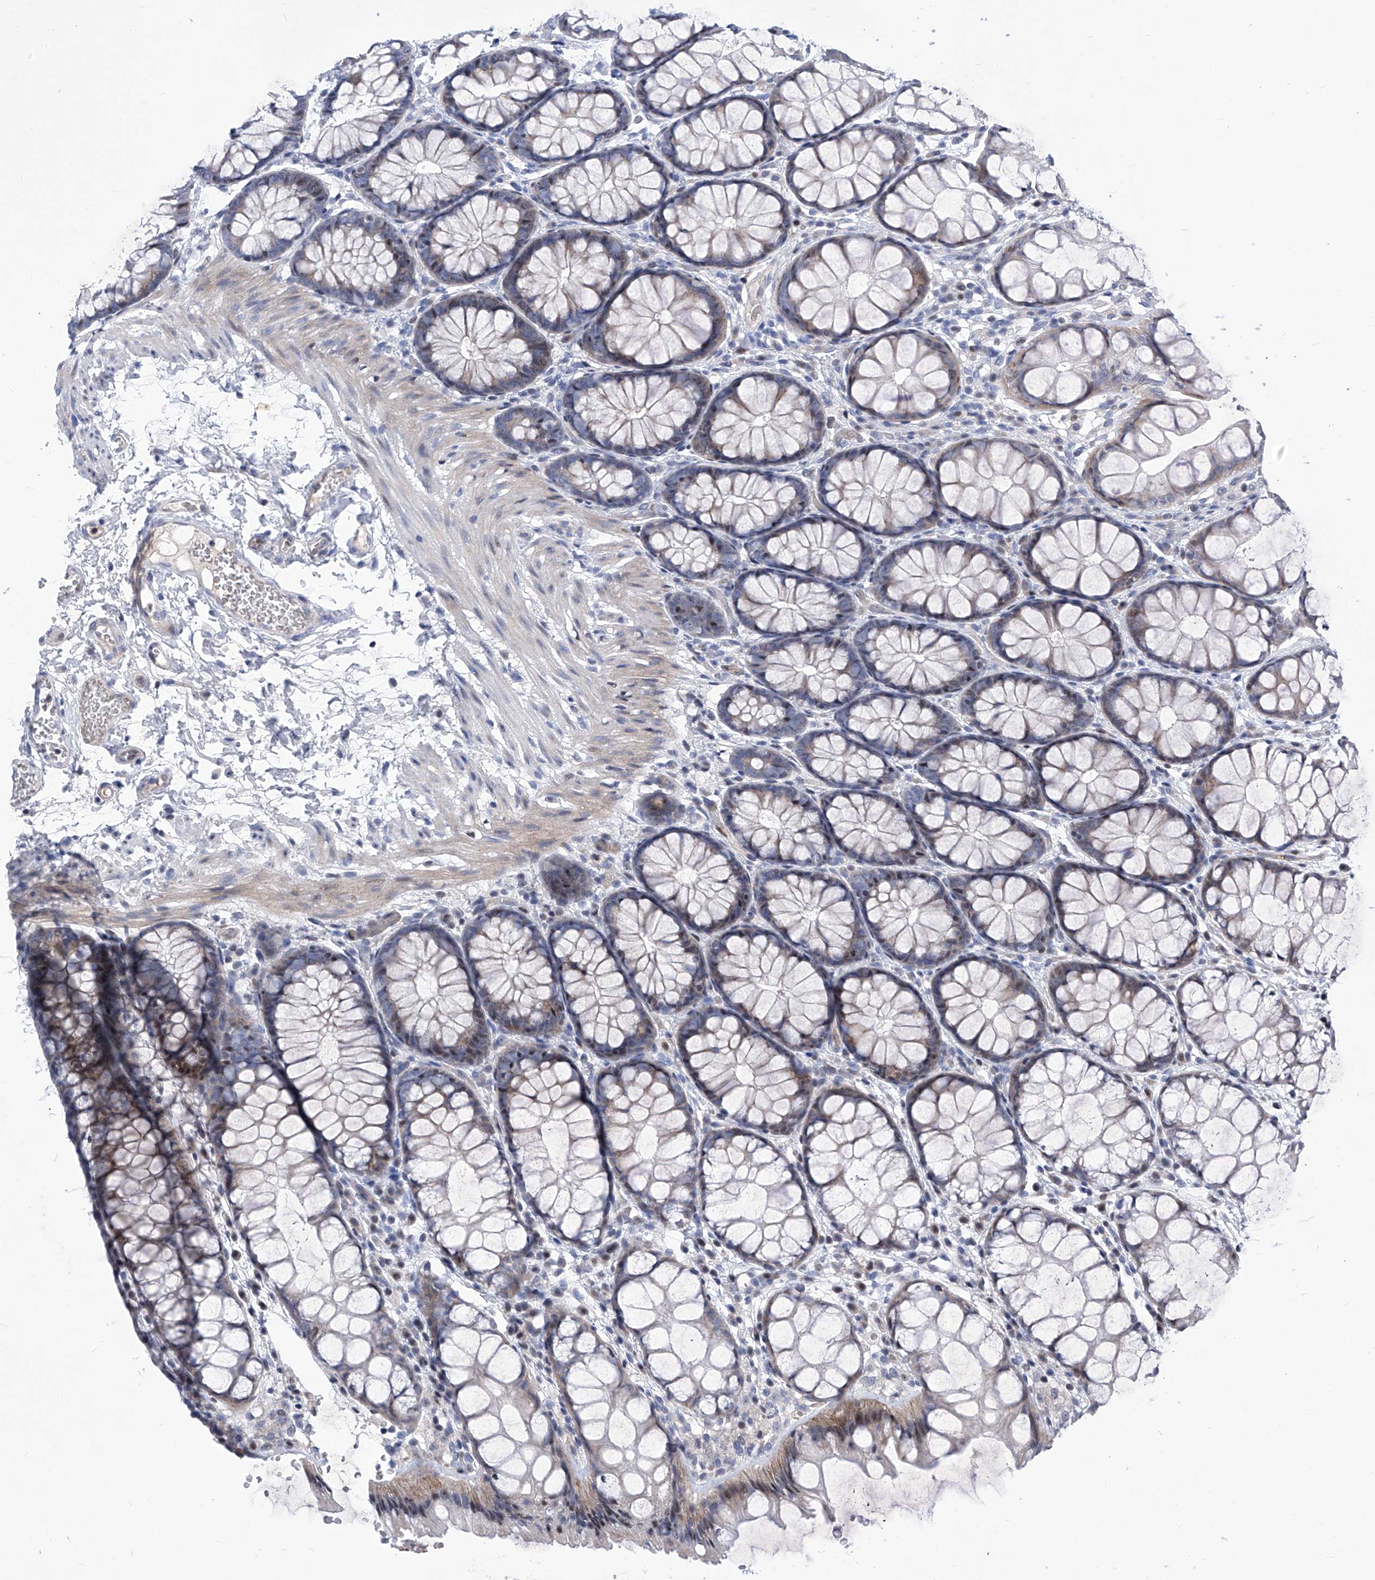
{"staining": {"intensity": "negative", "quantity": "none", "location": "none"}, "tissue": "colon", "cell_type": "Endothelial cells", "image_type": "normal", "snomed": [{"axis": "morphology", "description": "Normal tissue, NOS"}, {"axis": "topography", "description": "Colon"}], "caption": "High power microscopy photomicrograph of an immunohistochemistry histopathology image of normal colon, revealing no significant positivity in endothelial cells.", "gene": "NUFIP1", "patient": {"sex": "male", "age": 47}}